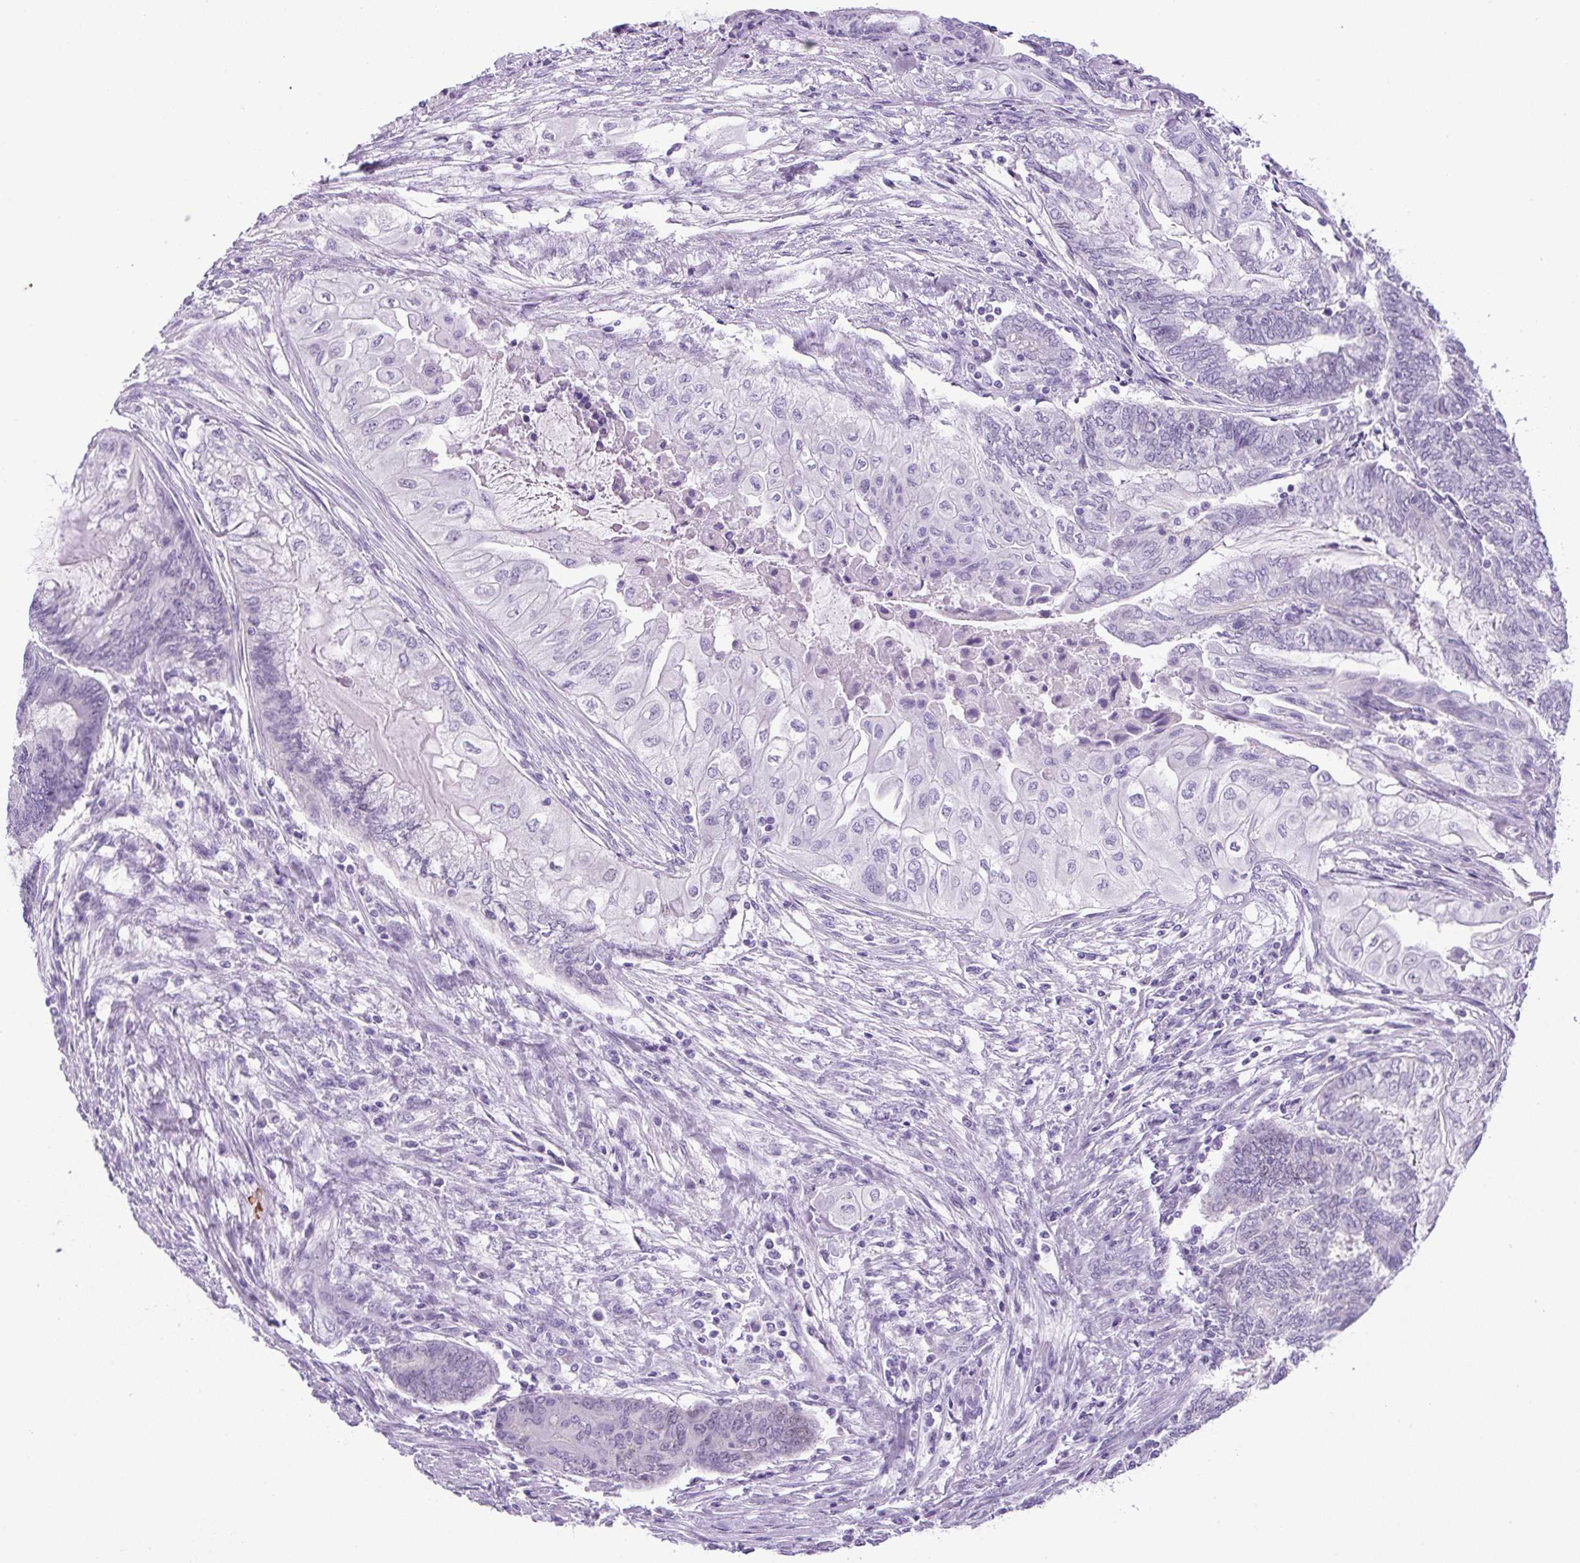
{"staining": {"intensity": "negative", "quantity": "none", "location": "none"}, "tissue": "endometrial cancer", "cell_type": "Tumor cells", "image_type": "cancer", "snomed": [{"axis": "morphology", "description": "Adenocarcinoma, NOS"}, {"axis": "topography", "description": "Uterus"}, {"axis": "topography", "description": "Endometrium"}], "caption": "A high-resolution image shows IHC staining of endometrial cancer, which shows no significant staining in tumor cells.", "gene": "ADAMTS19", "patient": {"sex": "female", "age": 70}}